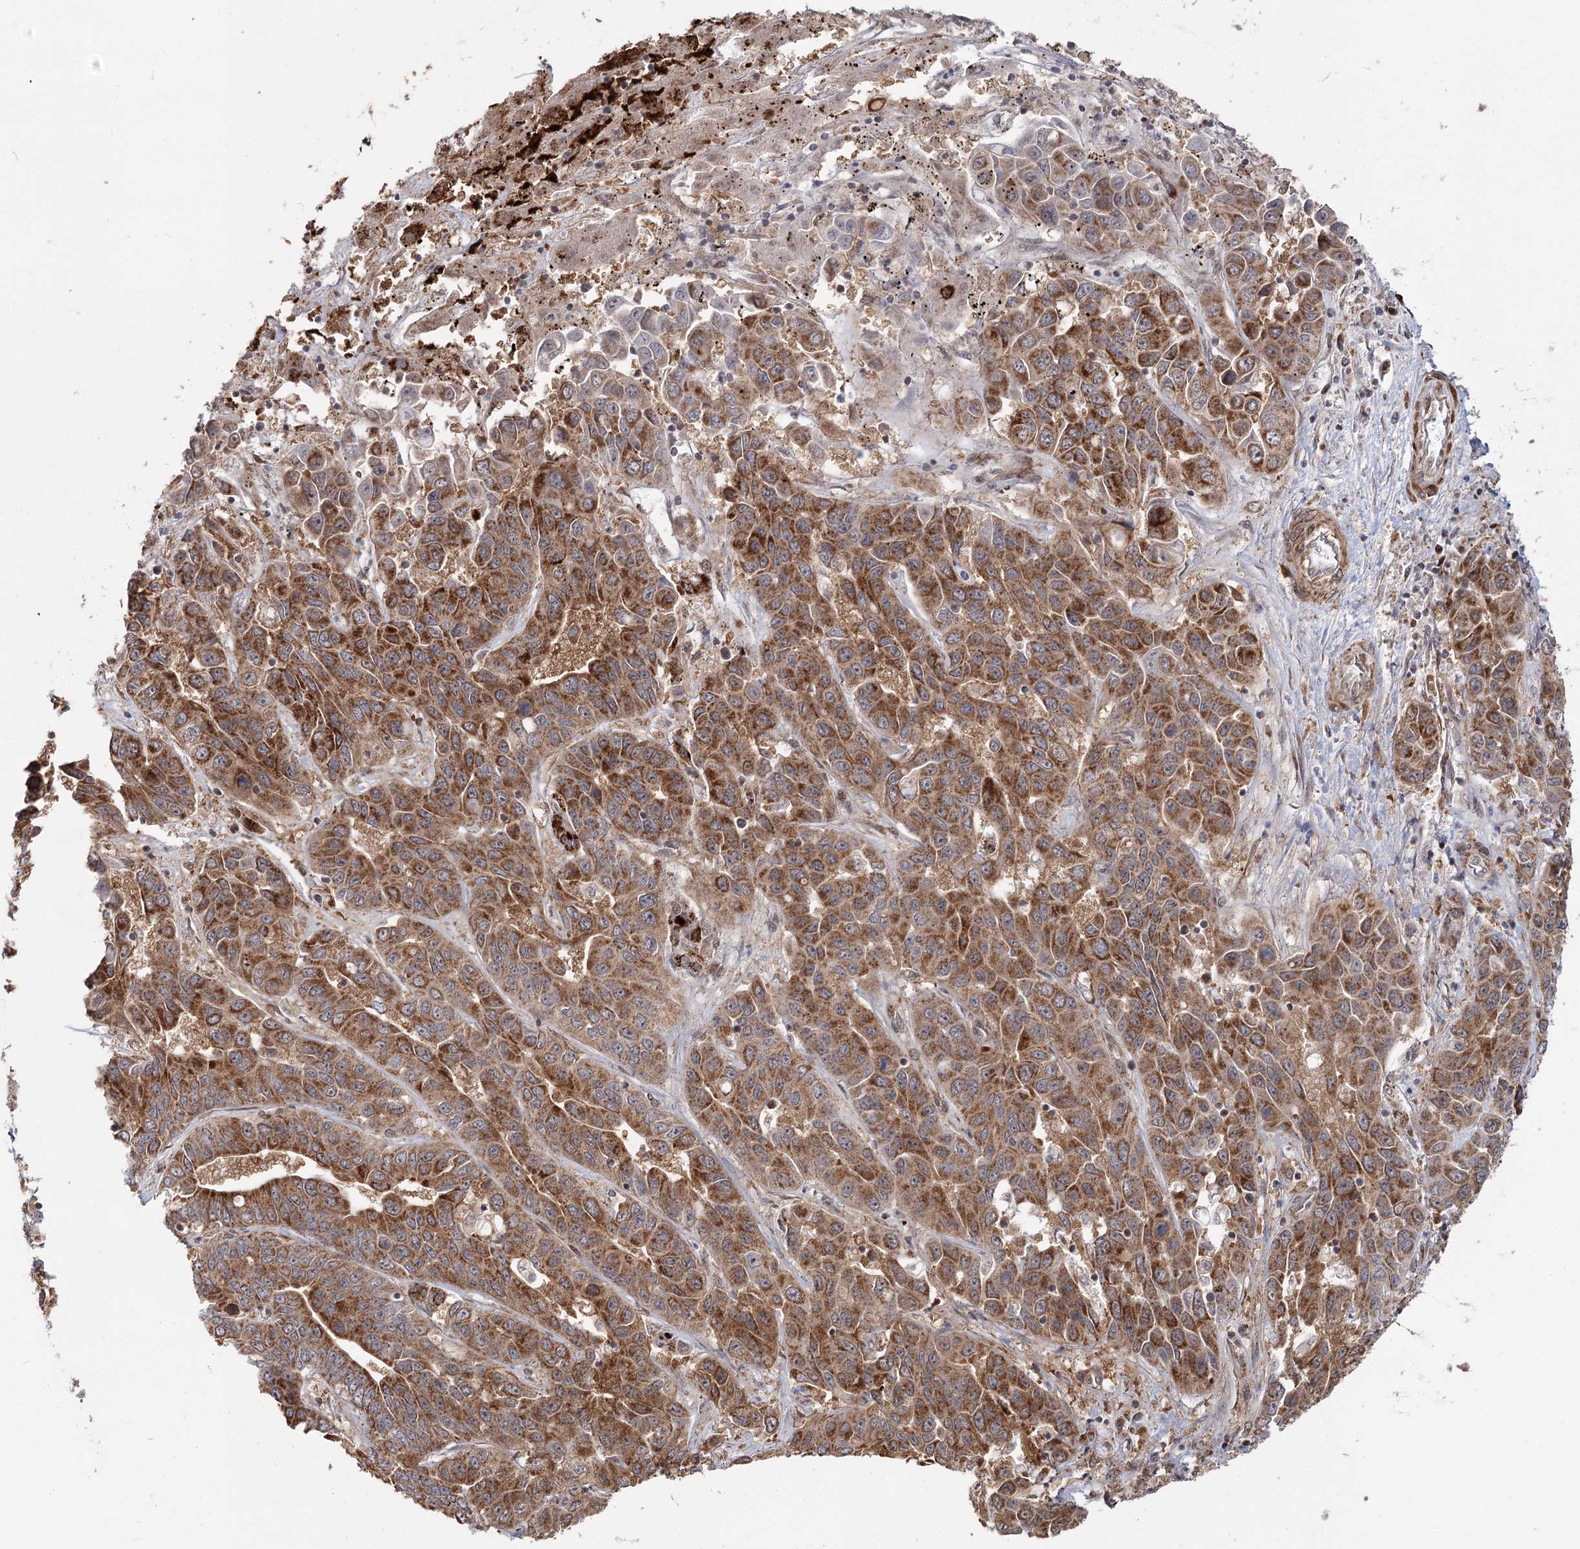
{"staining": {"intensity": "moderate", "quantity": ">75%", "location": "cytoplasmic/membranous"}, "tissue": "liver cancer", "cell_type": "Tumor cells", "image_type": "cancer", "snomed": [{"axis": "morphology", "description": "Cholangiocarcinoma"}, {"axis": "topography", "description": "Liver"}], "caption": "Cholangiocarcinoma (liver) was stained to show a protein in brown. There is medium levels of moderate cytoplasmic/membranous positivity in about >75% of tumor cells. The protein is stained brown, and the nuclei are stained in blue (DAB (3,3'-diaminobenzidine) IHC with brightfield microscopy, high magnification).", "gene": "ZCCHC24", "patient": {"sex": "female", "age": 52}}